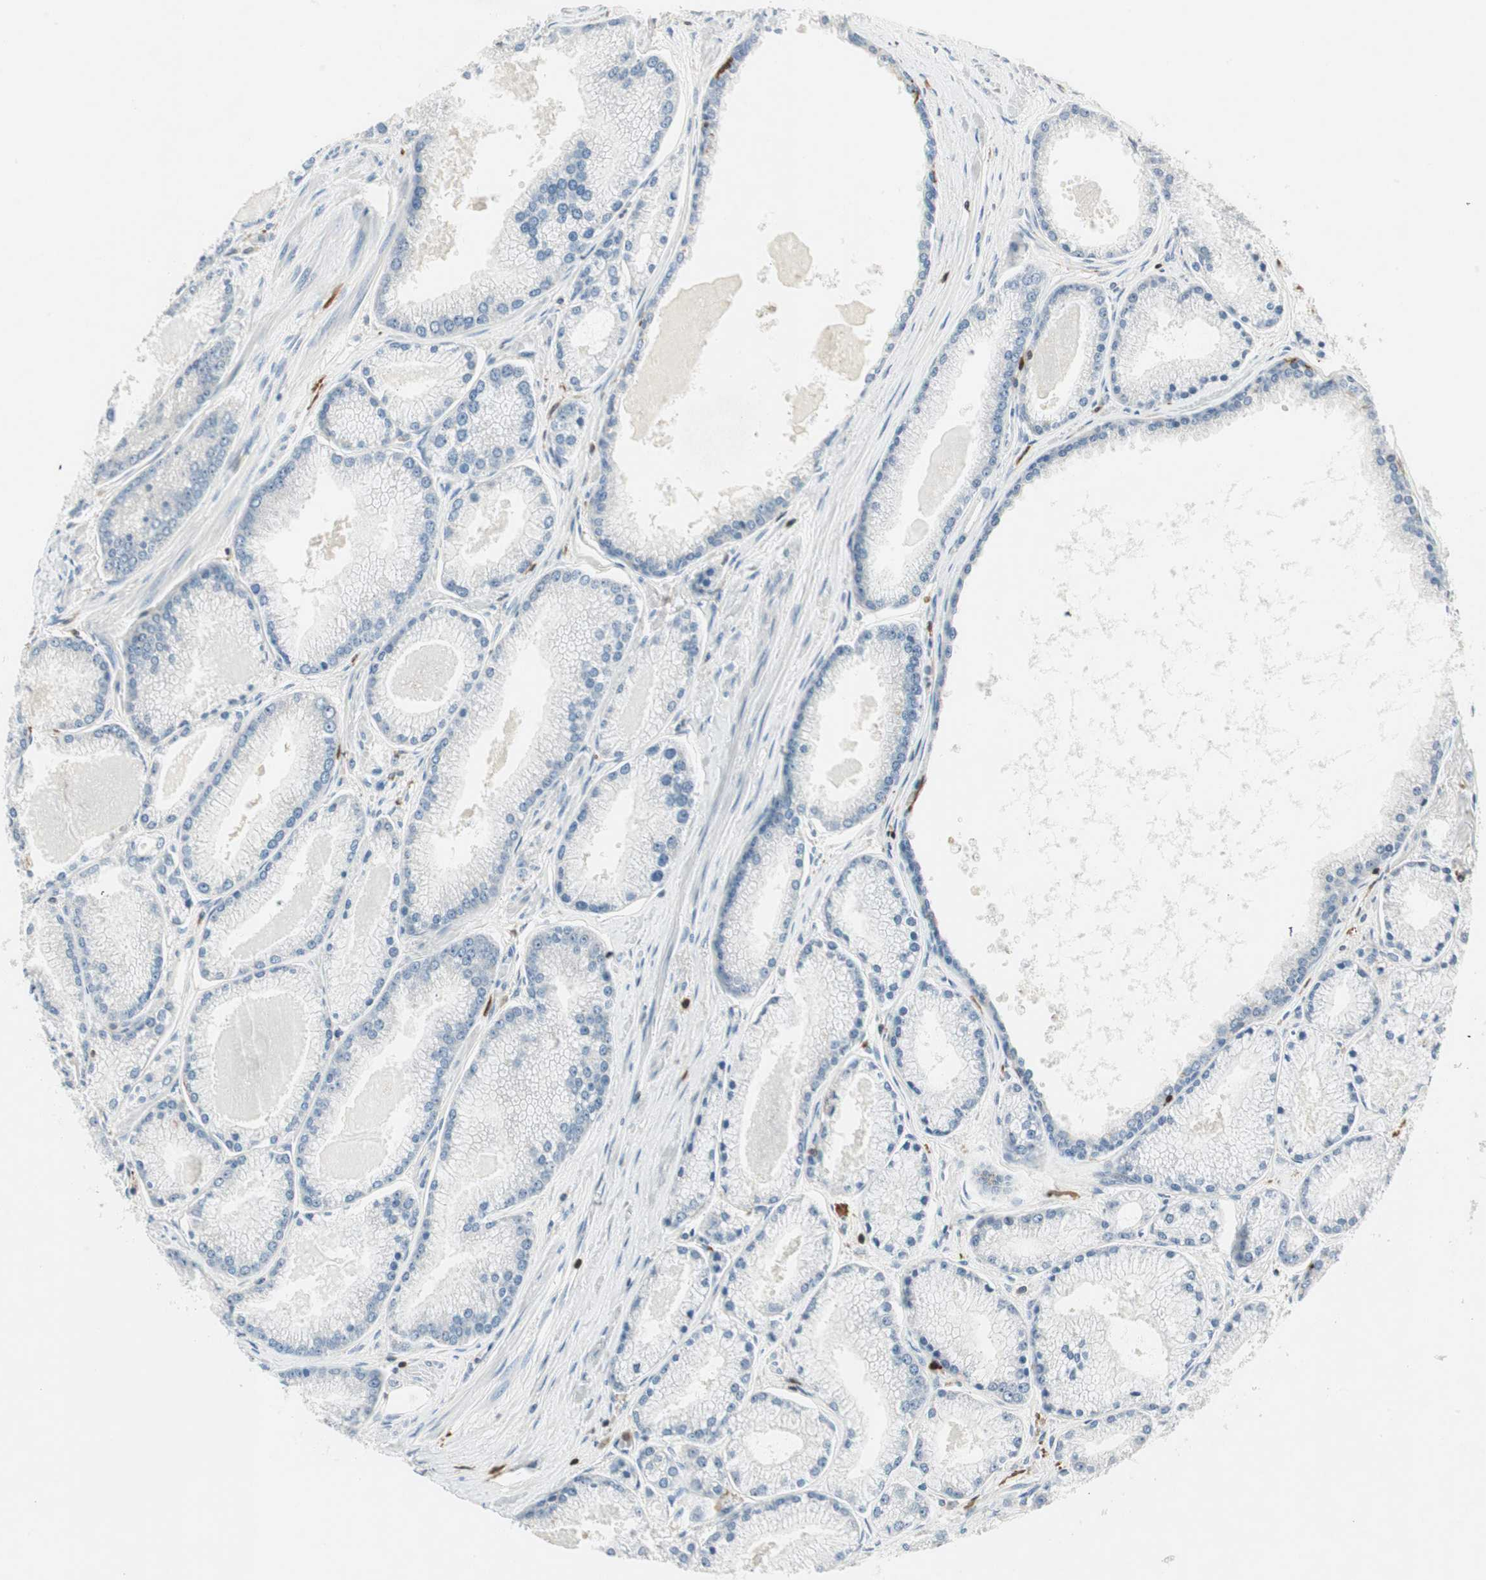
{"staining": {"intensity": "negative", "quantity": "none", "location": "none"}, "tissue": "prostate cancer", "cell_type": "Tumor cells", "image_type": "cancer", "snomed": [{"axis": "morphology", "description": "Adenocarcinoma, High grade"}, {"axis": "topography", "description": "Prostate"}], "caption": "Immunohistochemistry micrograph of neoplastic tissue: human adenocarcinoma (high-grade) (prostate) stained with DAB displays no significant protein staining in tumor cells.", "gene": "COTL1", "patient": {"sex": "male", "age": 61}}